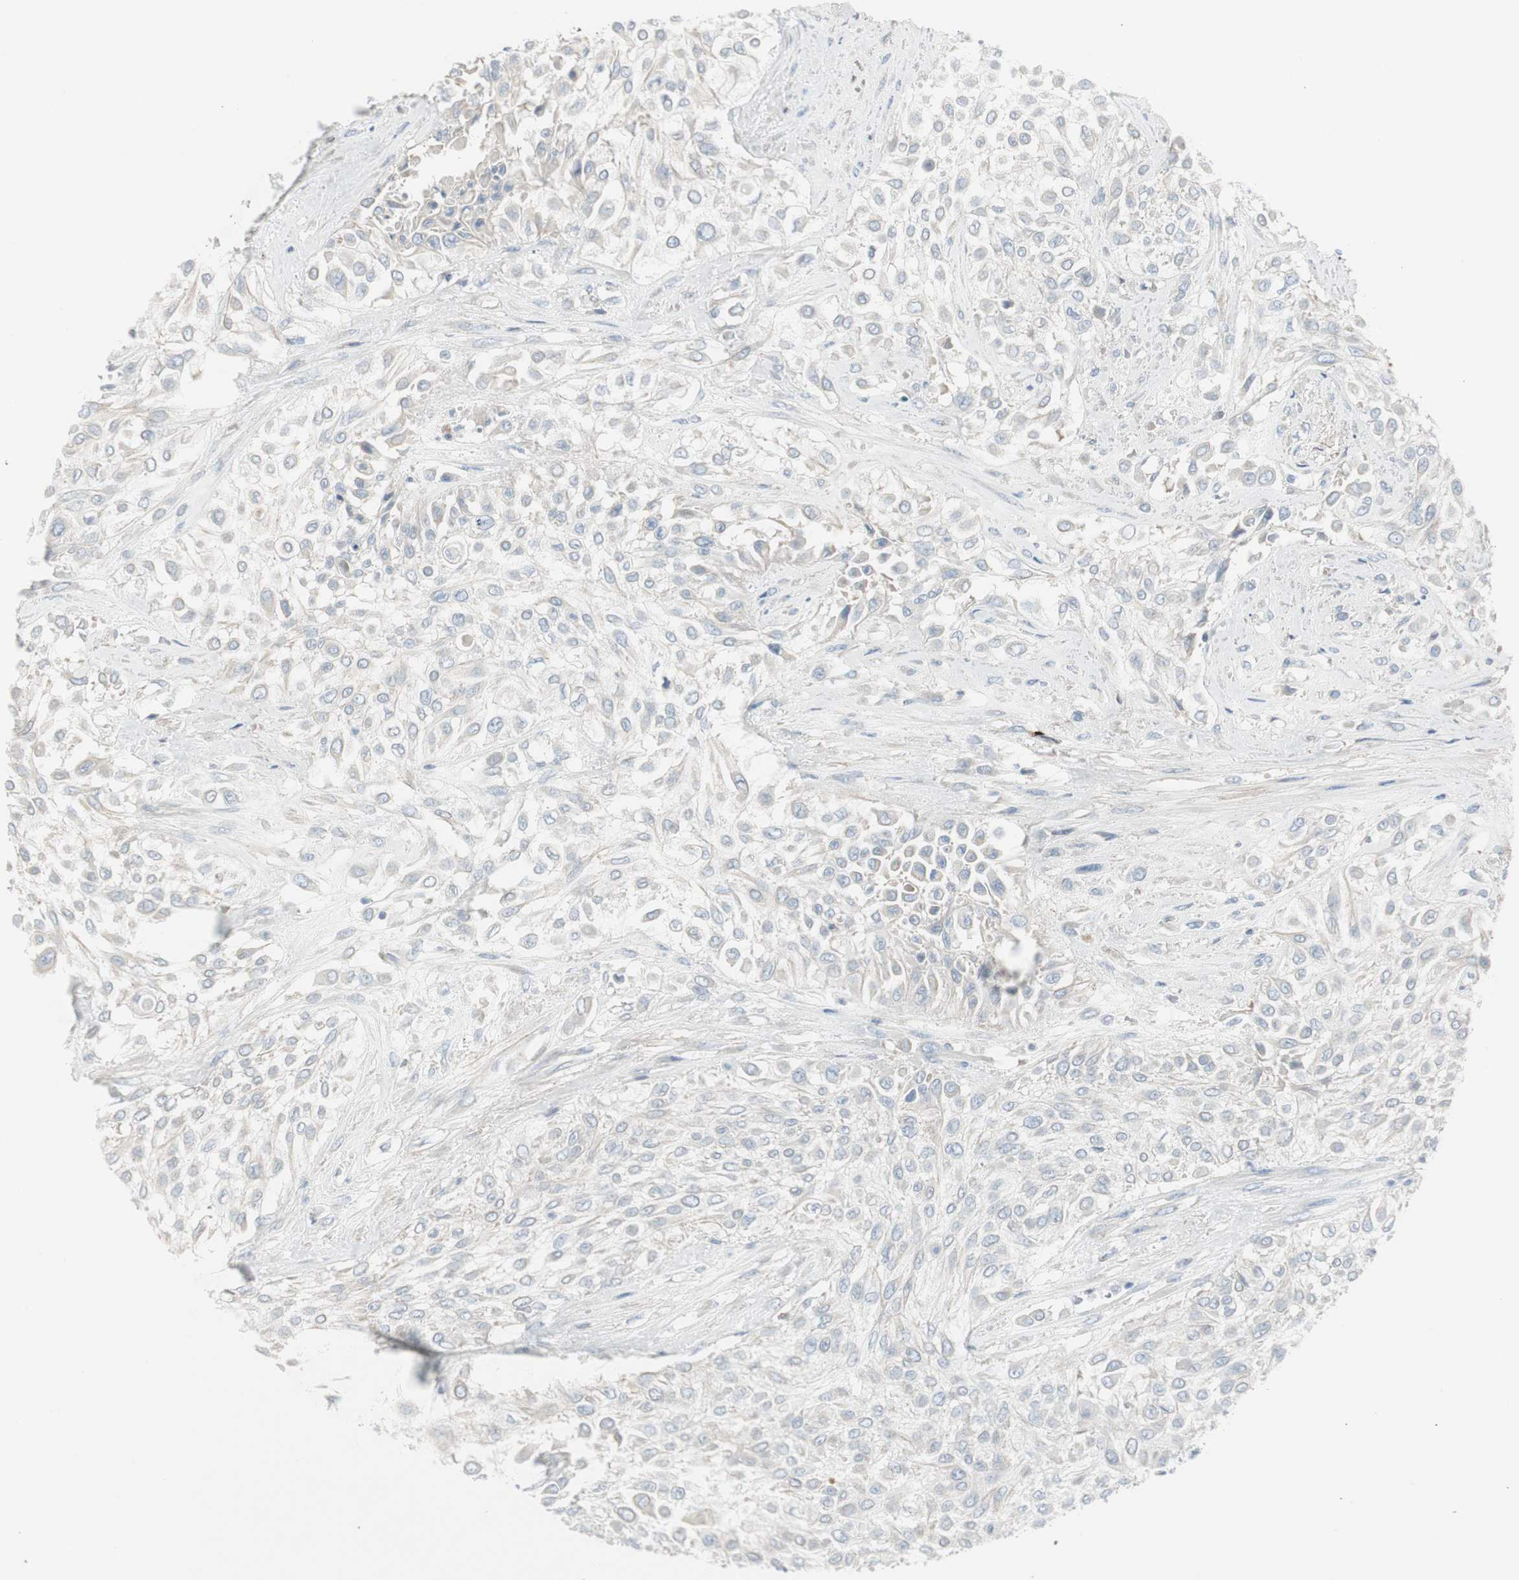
{"staining": {"intensity": "negative", "quantity": "none", "location": "none"}, "tissue": "urothelial cancer", "cell_type": "Tumor cells", "image_type": "cancer", "snomed": [{"axis": "morphology", "description": "Urothelial carcinoma, High grade"}, {"axis": "topography", "description": "Urinary bladder"}], "caption": "IHC of human high-grade urothelial carcinoma exhibits no expression in tumor cells.", "gene": "CACNA2D1", "patient": {"sex": "male", "age": 57}}